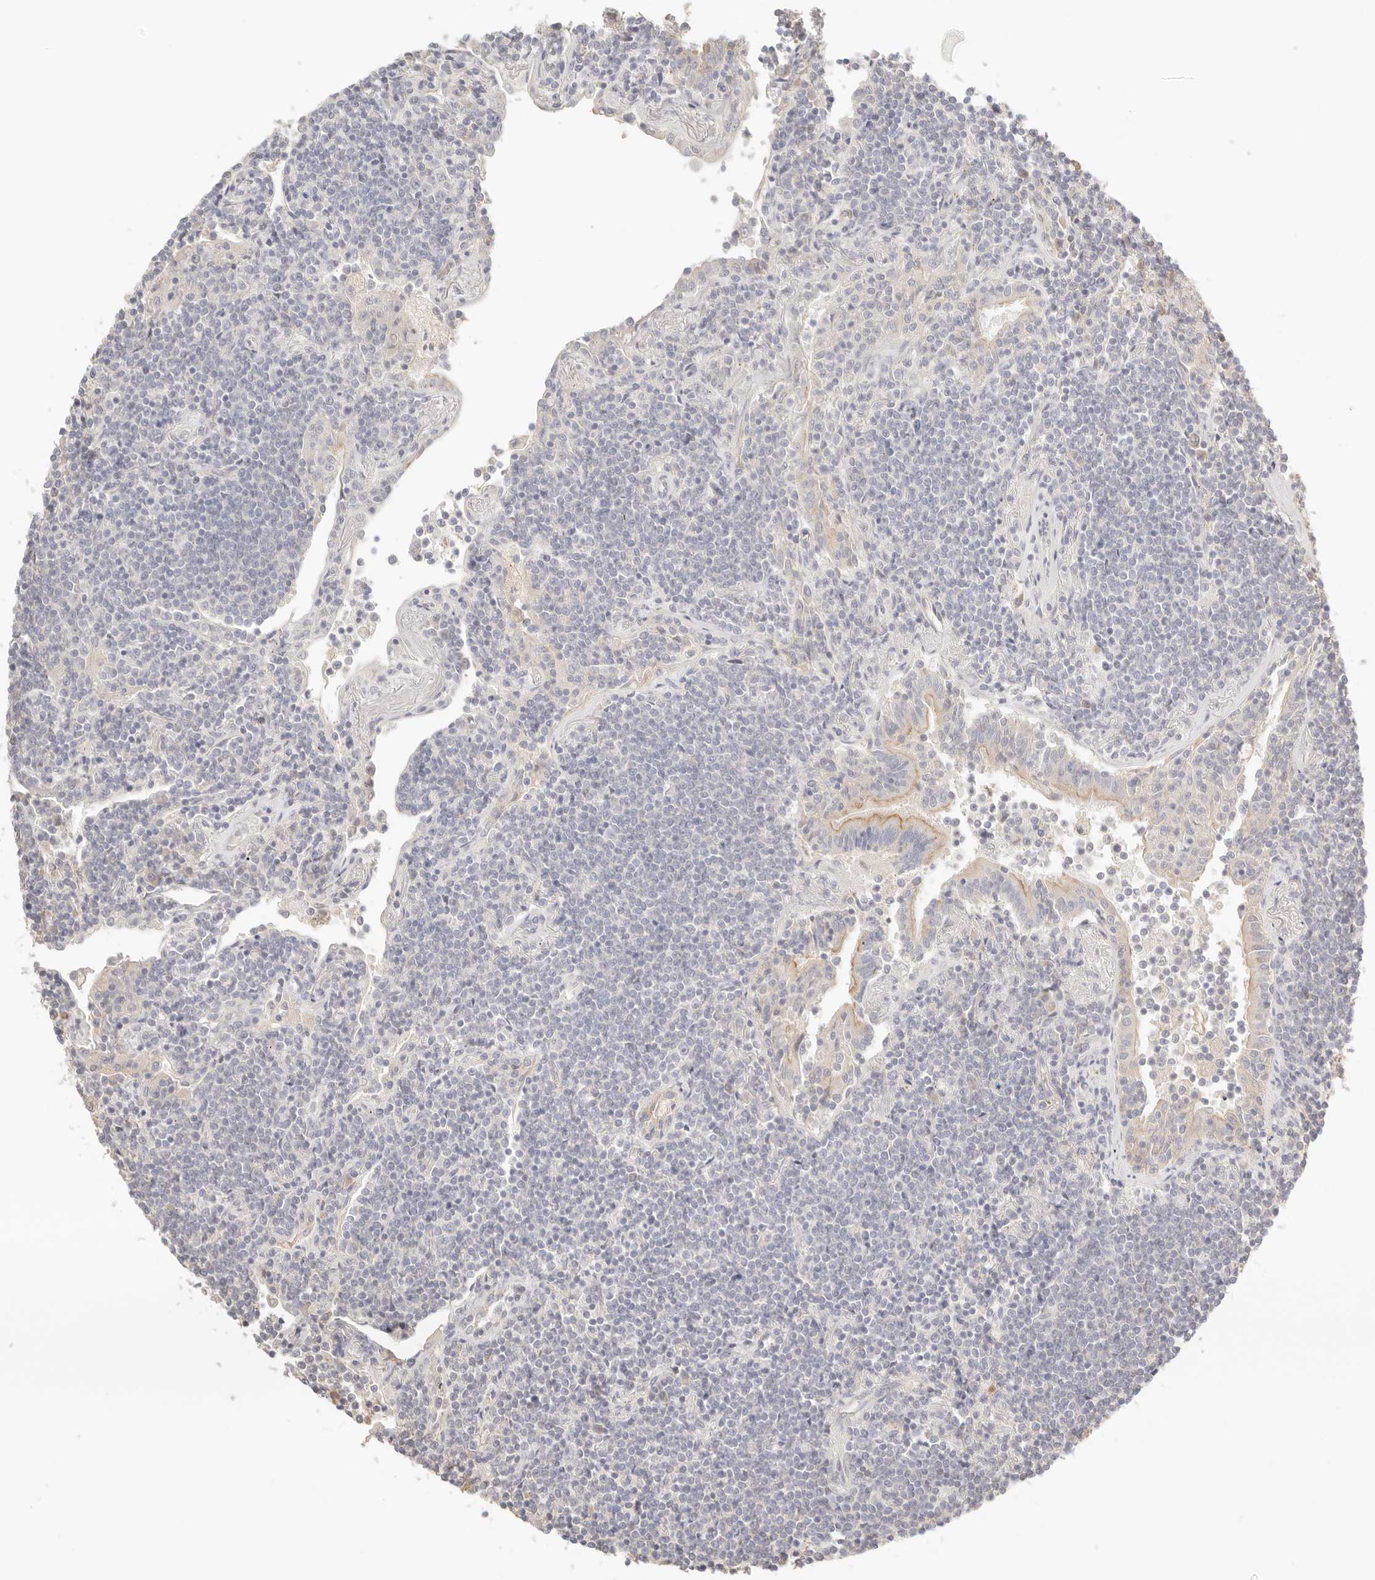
{"staining": {"intensity": "negative", "quantity": "none", "location": "none"}, "tissue": "lymphoma", "cell_type": "Tumor cells", "image_type": "cancer", "snomed": [{"axis": "morphology", "description": "Malignant lymphoma, non-Hodgkin's type, Low grade"}, {"axis": "topography", "description": "Lung"}], "caption": "DAB immunohistochemical staining of malignant lymphoma, non-Hodgkin's type (low-grade) shows no significant expression in tumor cells. (DAB immunohistochemistry, high magnification).", "gene": "CEP120", "patient": {"sex": "female", "age": 71}}